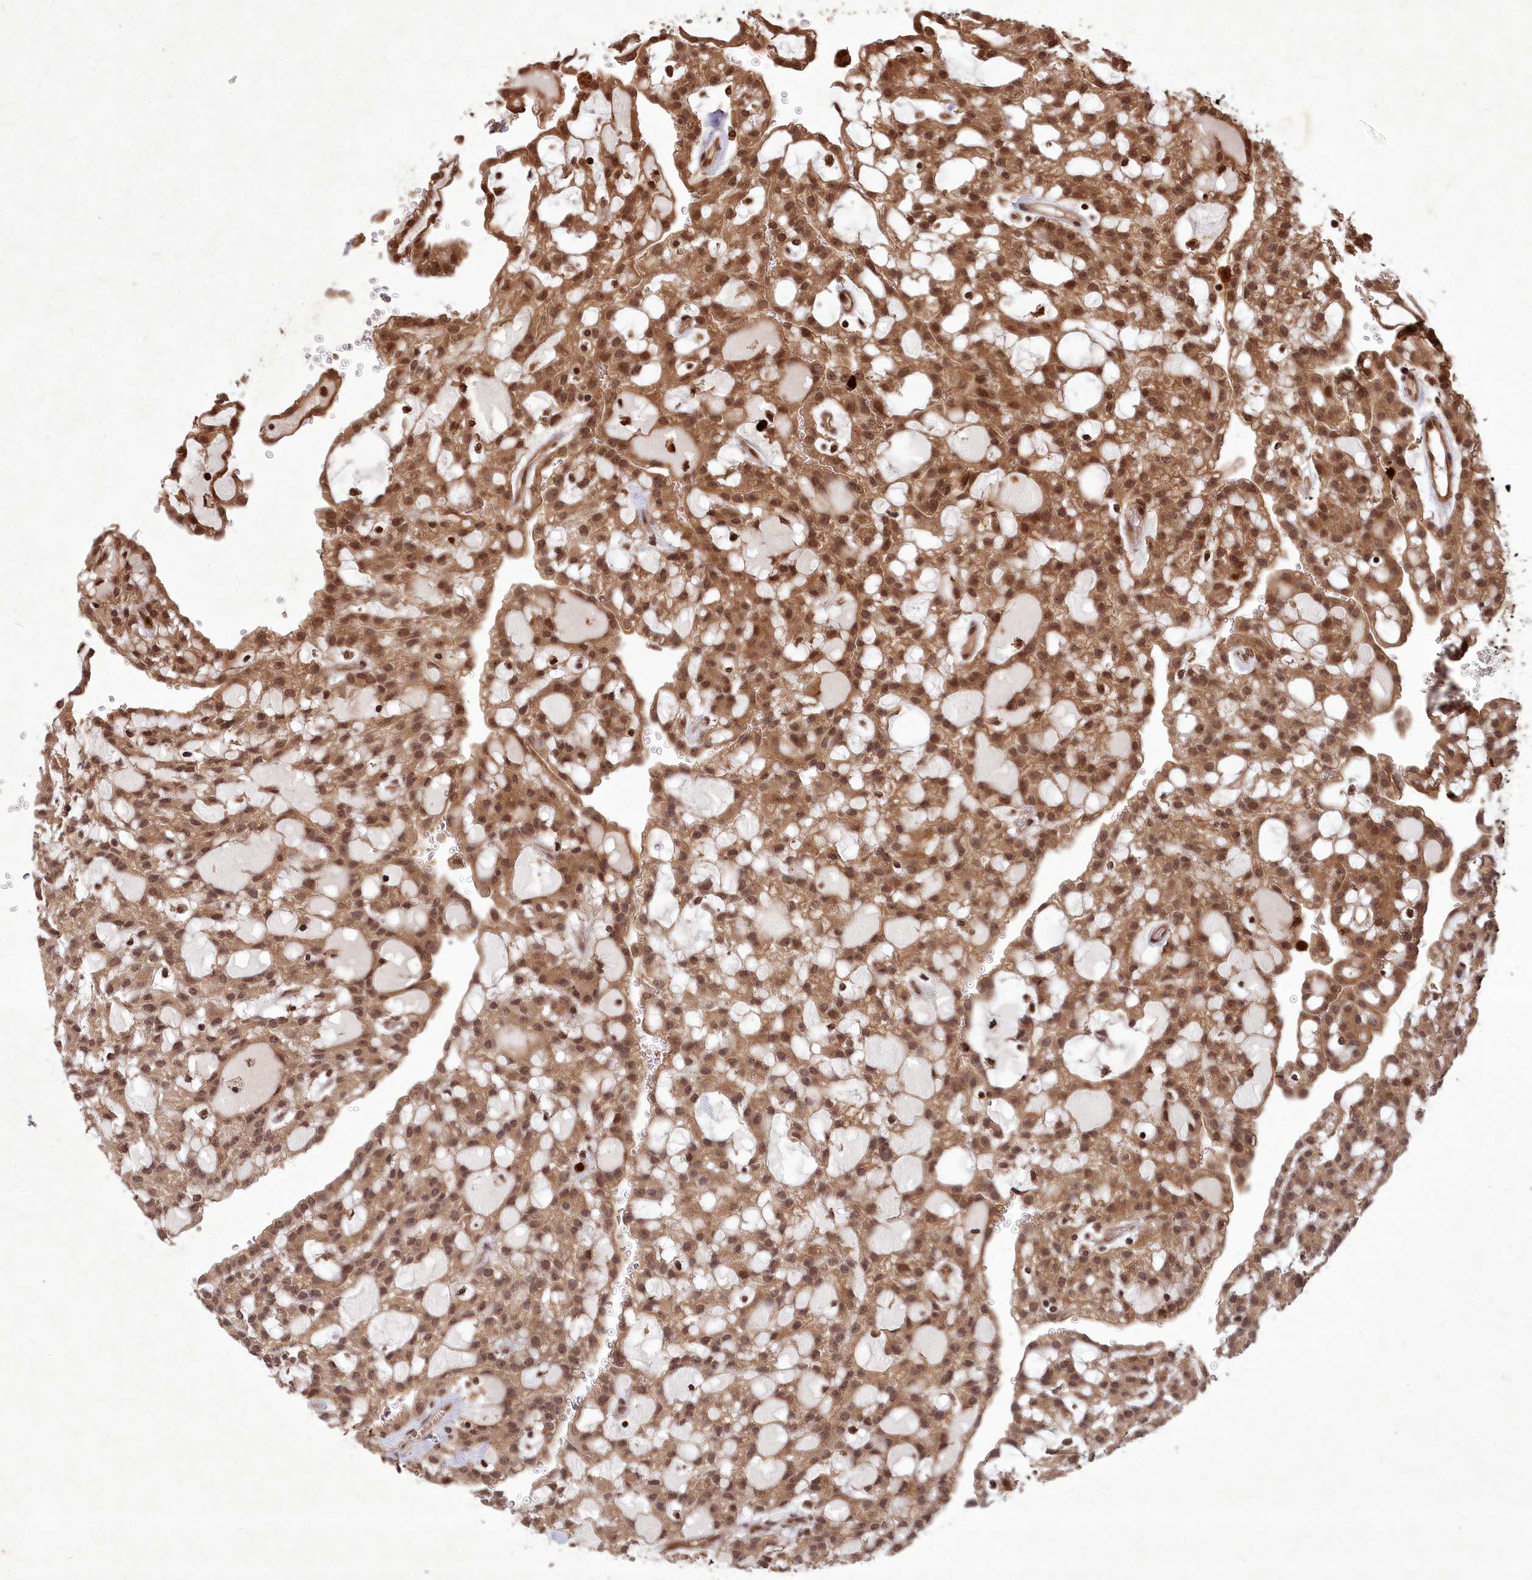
{"staining": {"intensity": "moderate", "quantity": ">75%", "location": "cytoplasmic/membranous,nuclear"}, "tissue": "renal cancer", "cell_type": "Tumor cells", "image_type": "cancer", "snomed": [{"axis": "morphology", "description": "Adenocarcinoma, NOS"}, {"axis": "topography", "description": "Kidney"}], "caption": "Protein expression by immunohistochemistry (IHC) exhibits moderate cytoplasmic/membranous and nuclear staining in about >75% of tumor cells in renal adenocarcinoma.", "gene": "SRMS", "patient": {"sex": "male", "age": 63}}